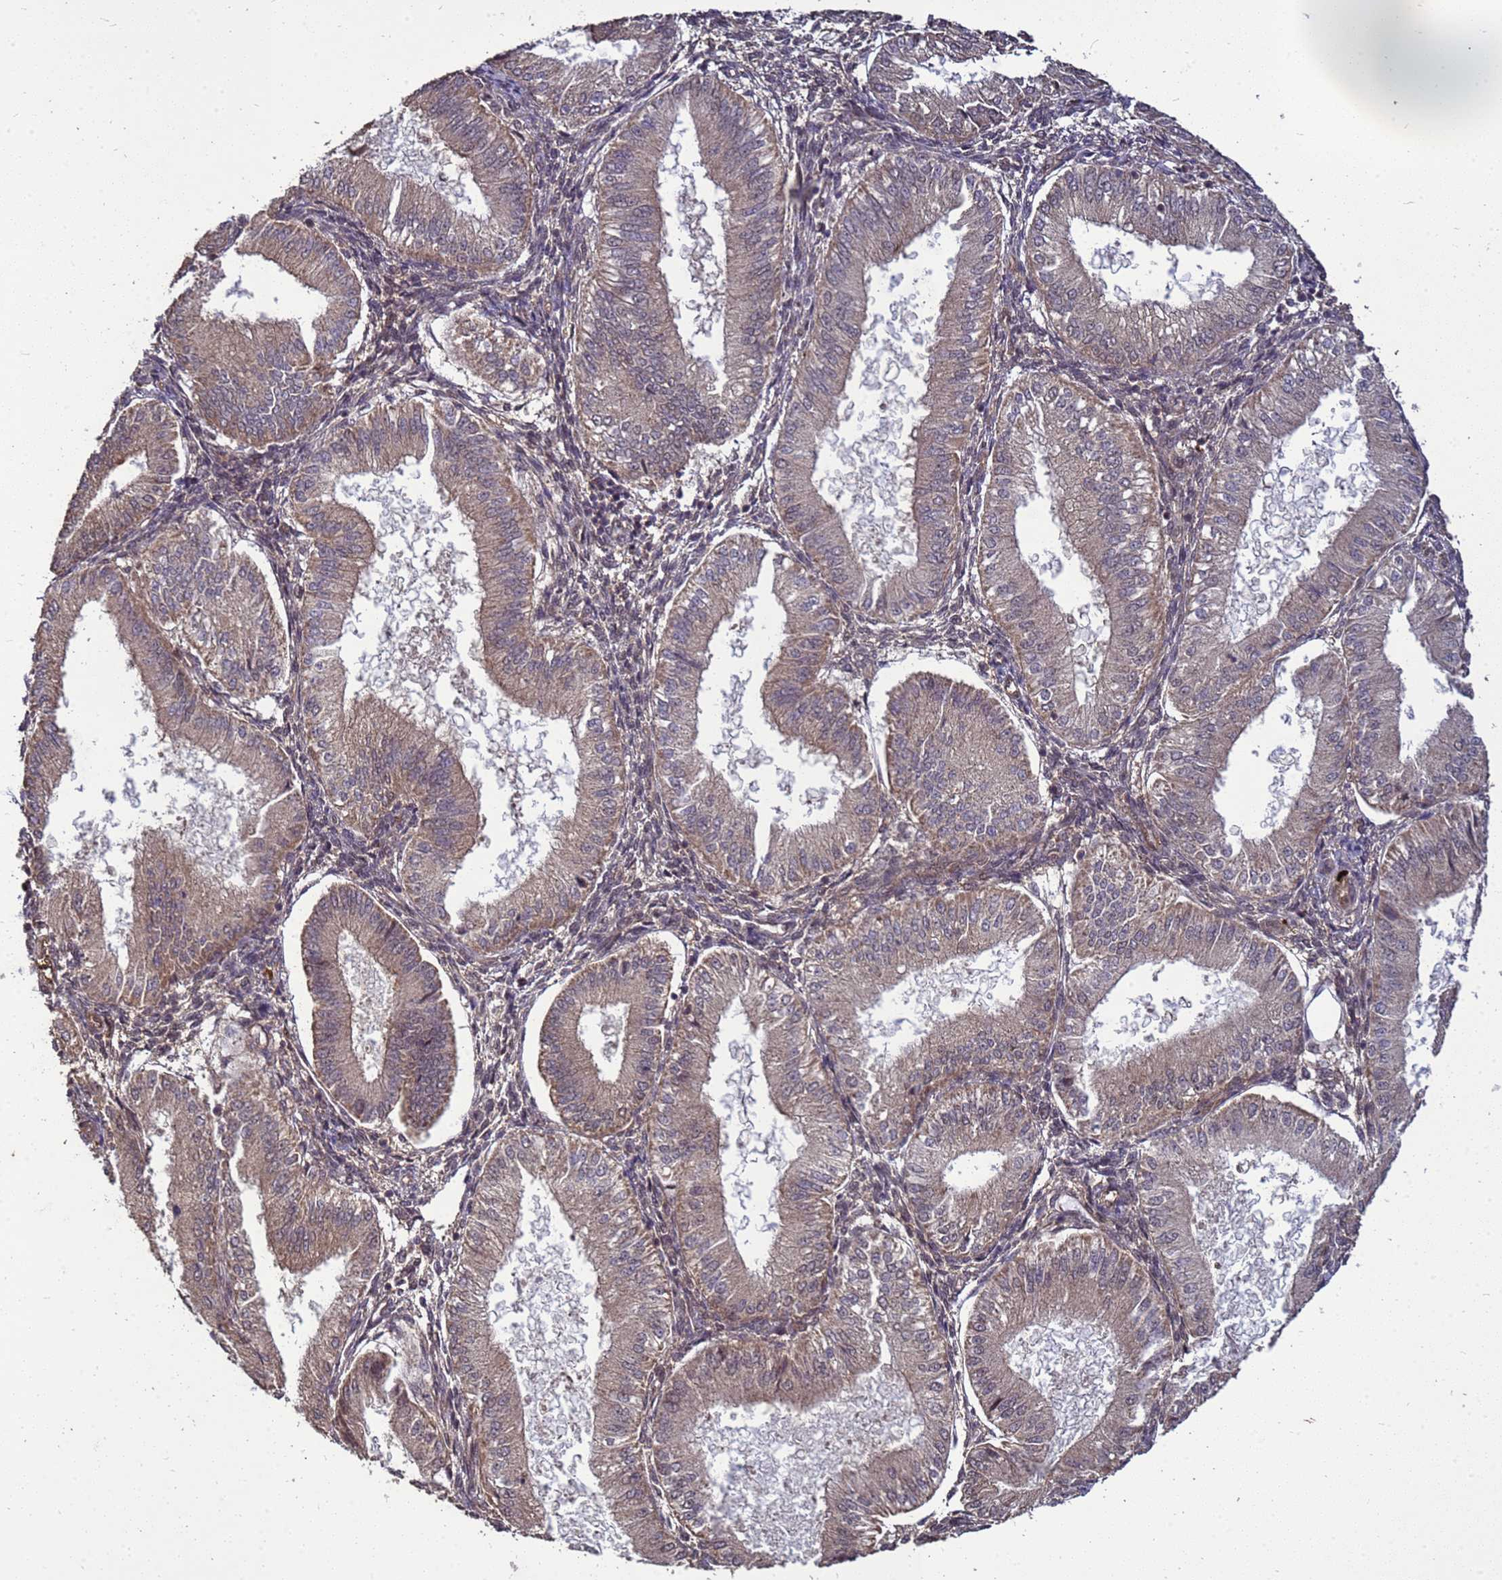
{"staining": {"intensity": "moderate", "quantity": "25%-75%", "location": "cytoplasmic/membranous,nuclear"}, "tissue": "endometrium", "cell_type": "Cells in endometrial stroma", "image_type": "normal", "snomed": [{"axis": "morphology", "description": "Normal tissue, NOS"}, {"axis": "topography", "description": "Endometrium"}], "caption": "Endometrium stained with a protein marker shows moderate staining in cells in endometrial stroma.", "gene": "CRBN", "patient": {"sex": "female", "age": 39}}